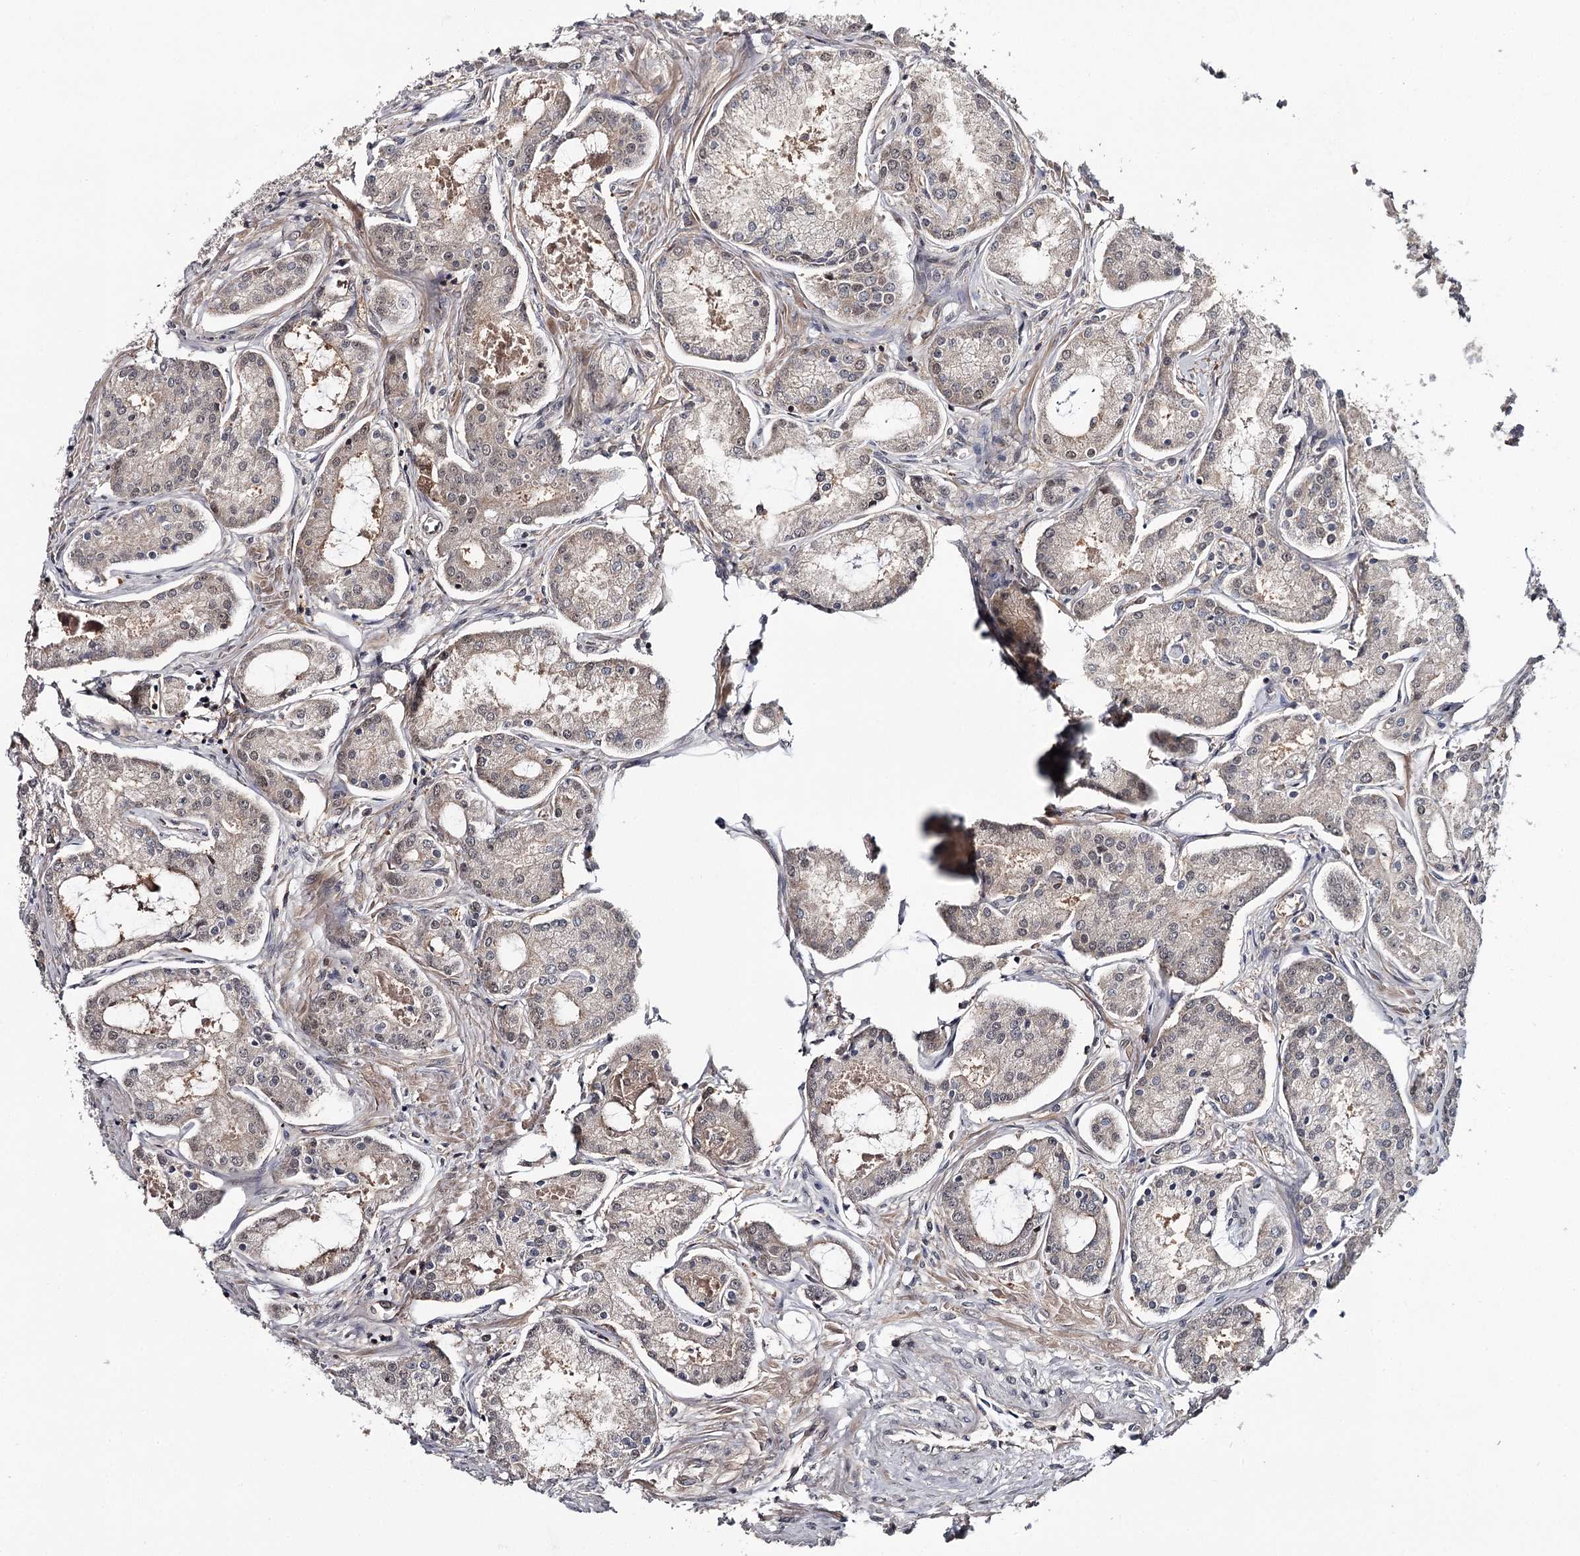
{"staining": {"intensity": "weak", "quantity": "25%-75%", "location": "cytoplasmic/membranous"}, "tissue": "prostate cancer", "cell_type": "Tumor cells", "image_type": "cancer", "snomed": [{"axis": "morphology", "description": "Adenocarcinoma, Low grade"}, {"axis": "topography", "description": "Prostate"}], "caption": "Weak cytoplasmic/membranous staining for a protein is identified in approximately 25%-75% of tumor cells of prostate cancer (adenocarcinoma (low-grade)) using IHC.", "gene": "GTSF1", "patient": {"sex": "male", "age": 68}}